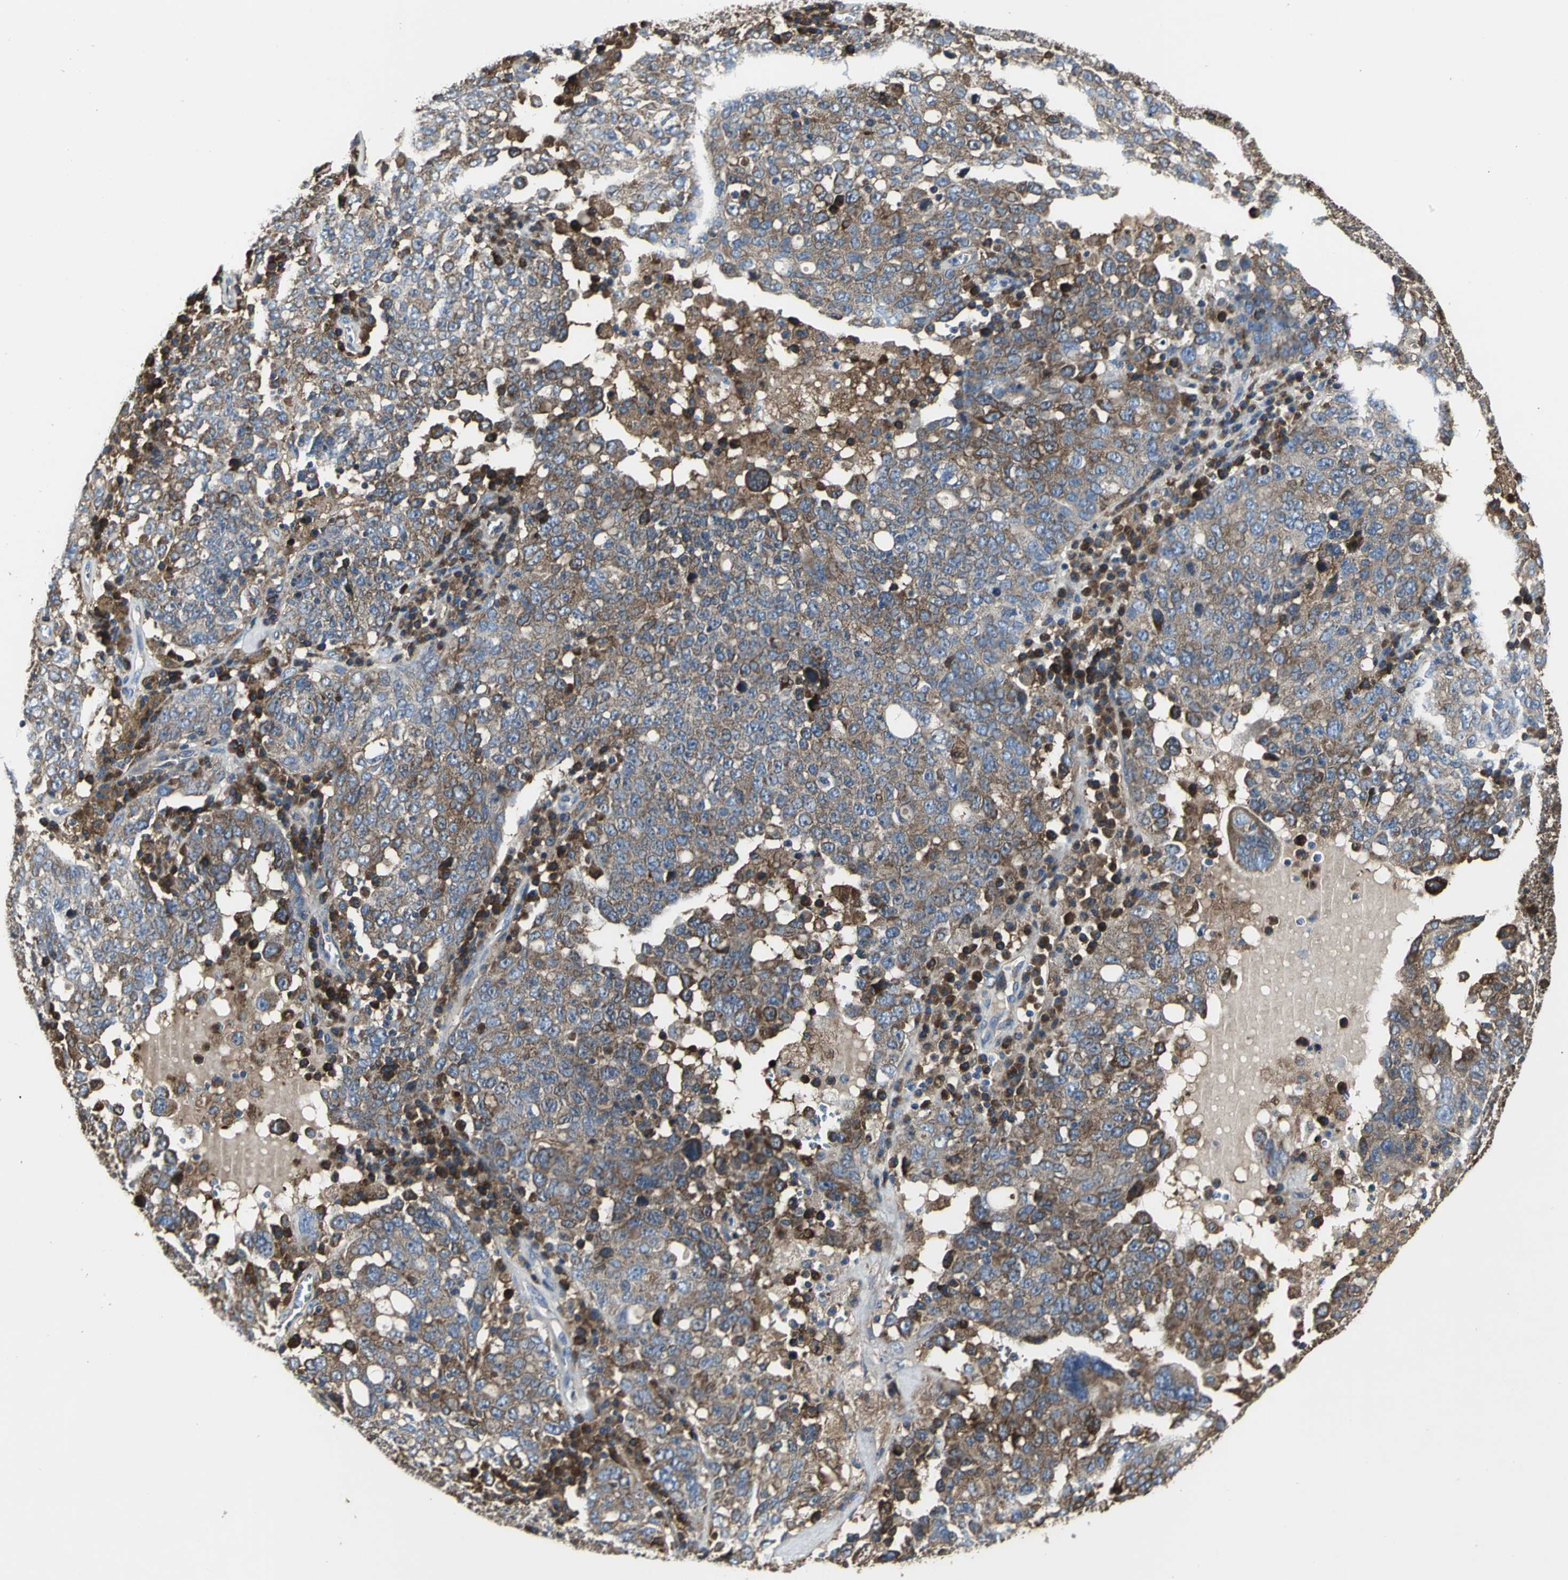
{"staining": {"intensity": "strong", "quantity": ">75%", "location": "cytoplasmic/membranous"}, "tissue": "ovarian cancer", "cell_type": "Tumor cells", "image_type": "cancer", "snomed": [{"axis": "morphology", "description": "Carcinoma, endometroid"}, {"axis": "topography", "description": "Ovary"}], "caption": "Immunohistochemistry image of human ovarian cancer stained for a protein (brown), which demonstrates high levels of strong cytoplasmic/membranous expression in about >75% of tumor cells.", "gene": "CHRNB1", "patient": {"sex": "female", "age": 62}}